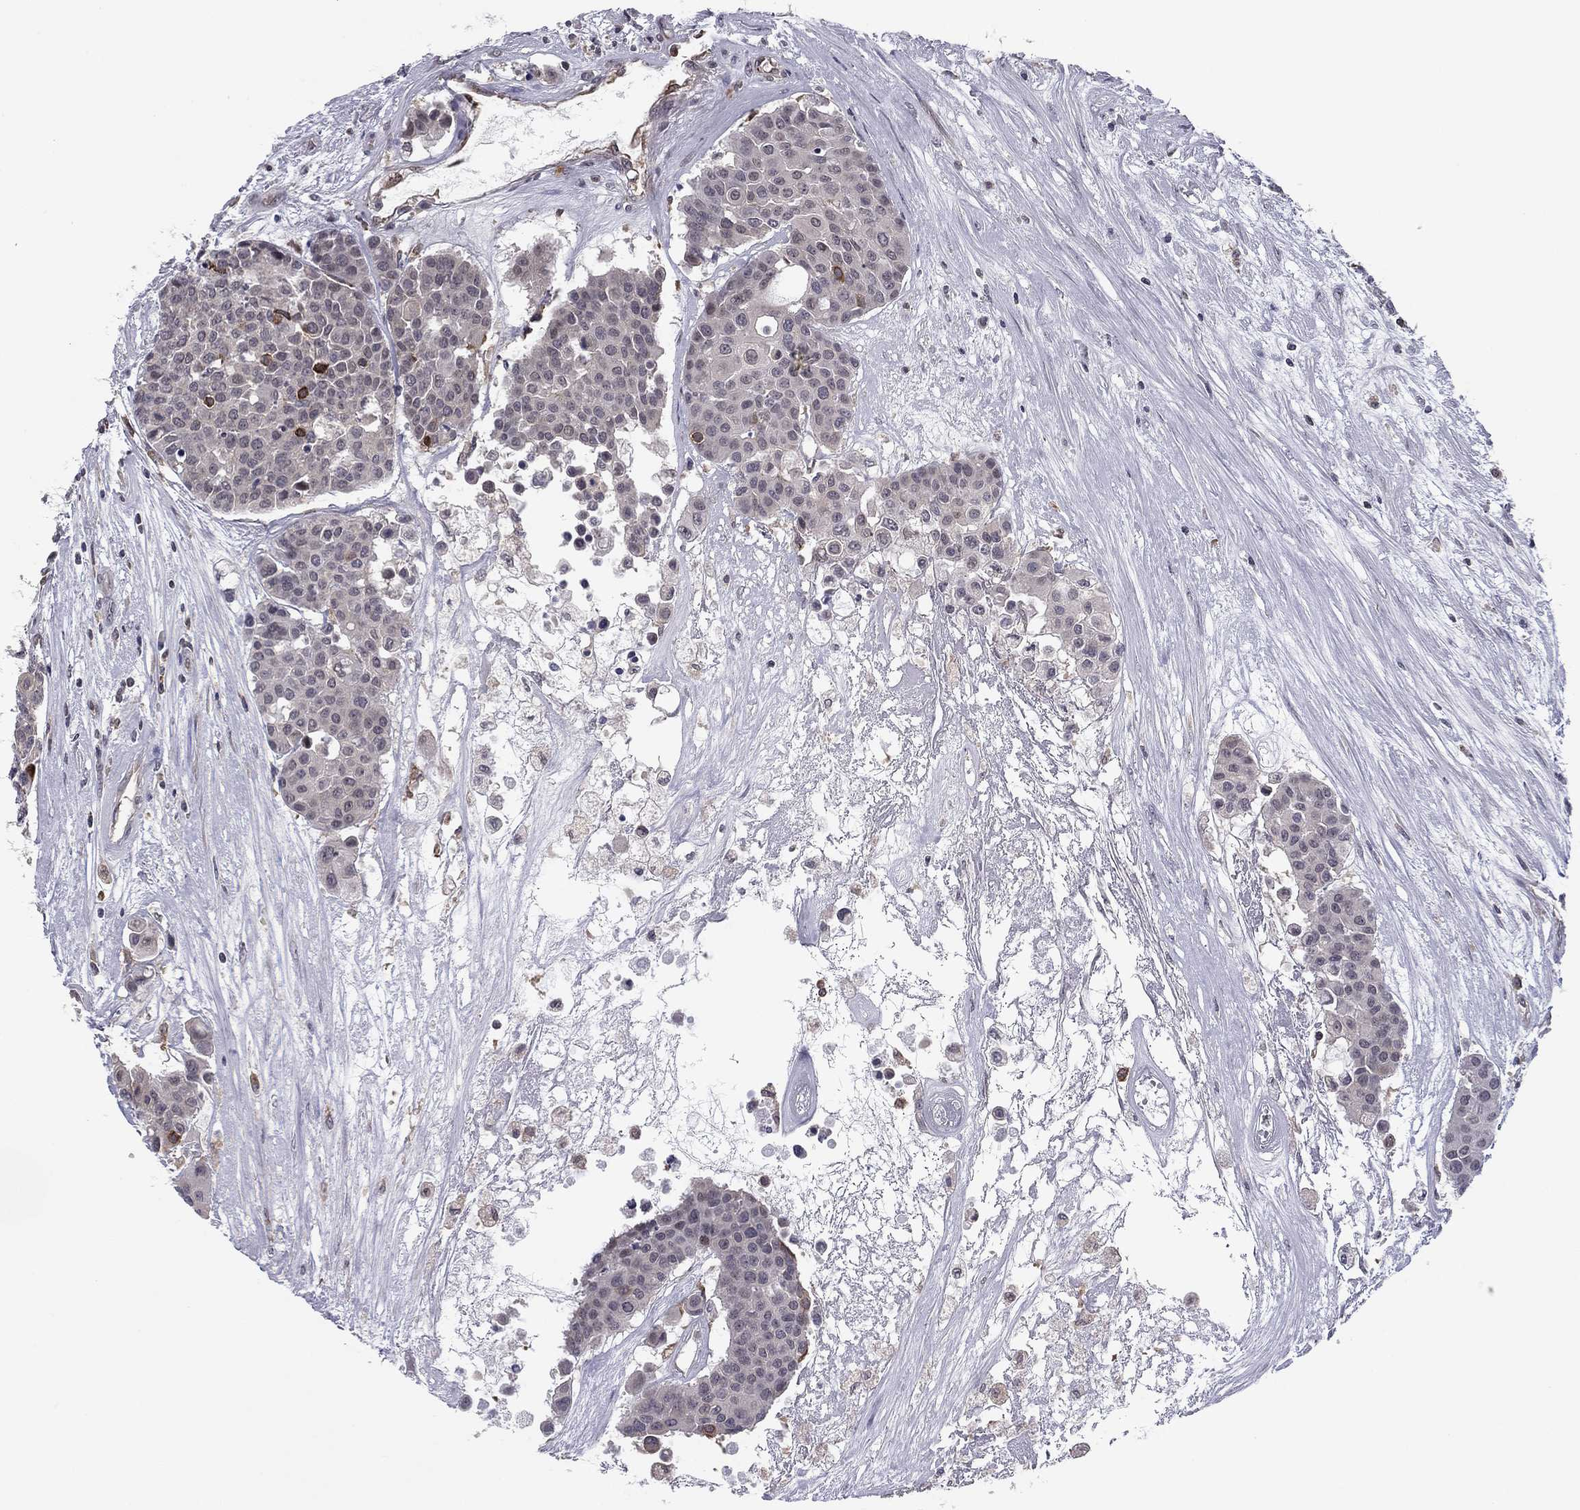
{"staining": {"intensity": "negative", "quantity": "none", "location": "none"}, "tissue": "carcinoid", "cell_type": "Tumor cells", "image_type": "cancer", "snomed": [{"axis": "morphology", "description": "Carcinoid, malignant, NOS"}, {"axis": "topography", "description": "Colon"}], "caption": "Immunohistochemical staining of carcinoid (malignant) reveals no significant staining in tumor cells. Brightfield microscopy of IHC stained with DAB (brown) and hematoxylin (blue), captured at high magnification.", "gene": "PLCB2", "patient": {"sex": "male", "age": 81}}